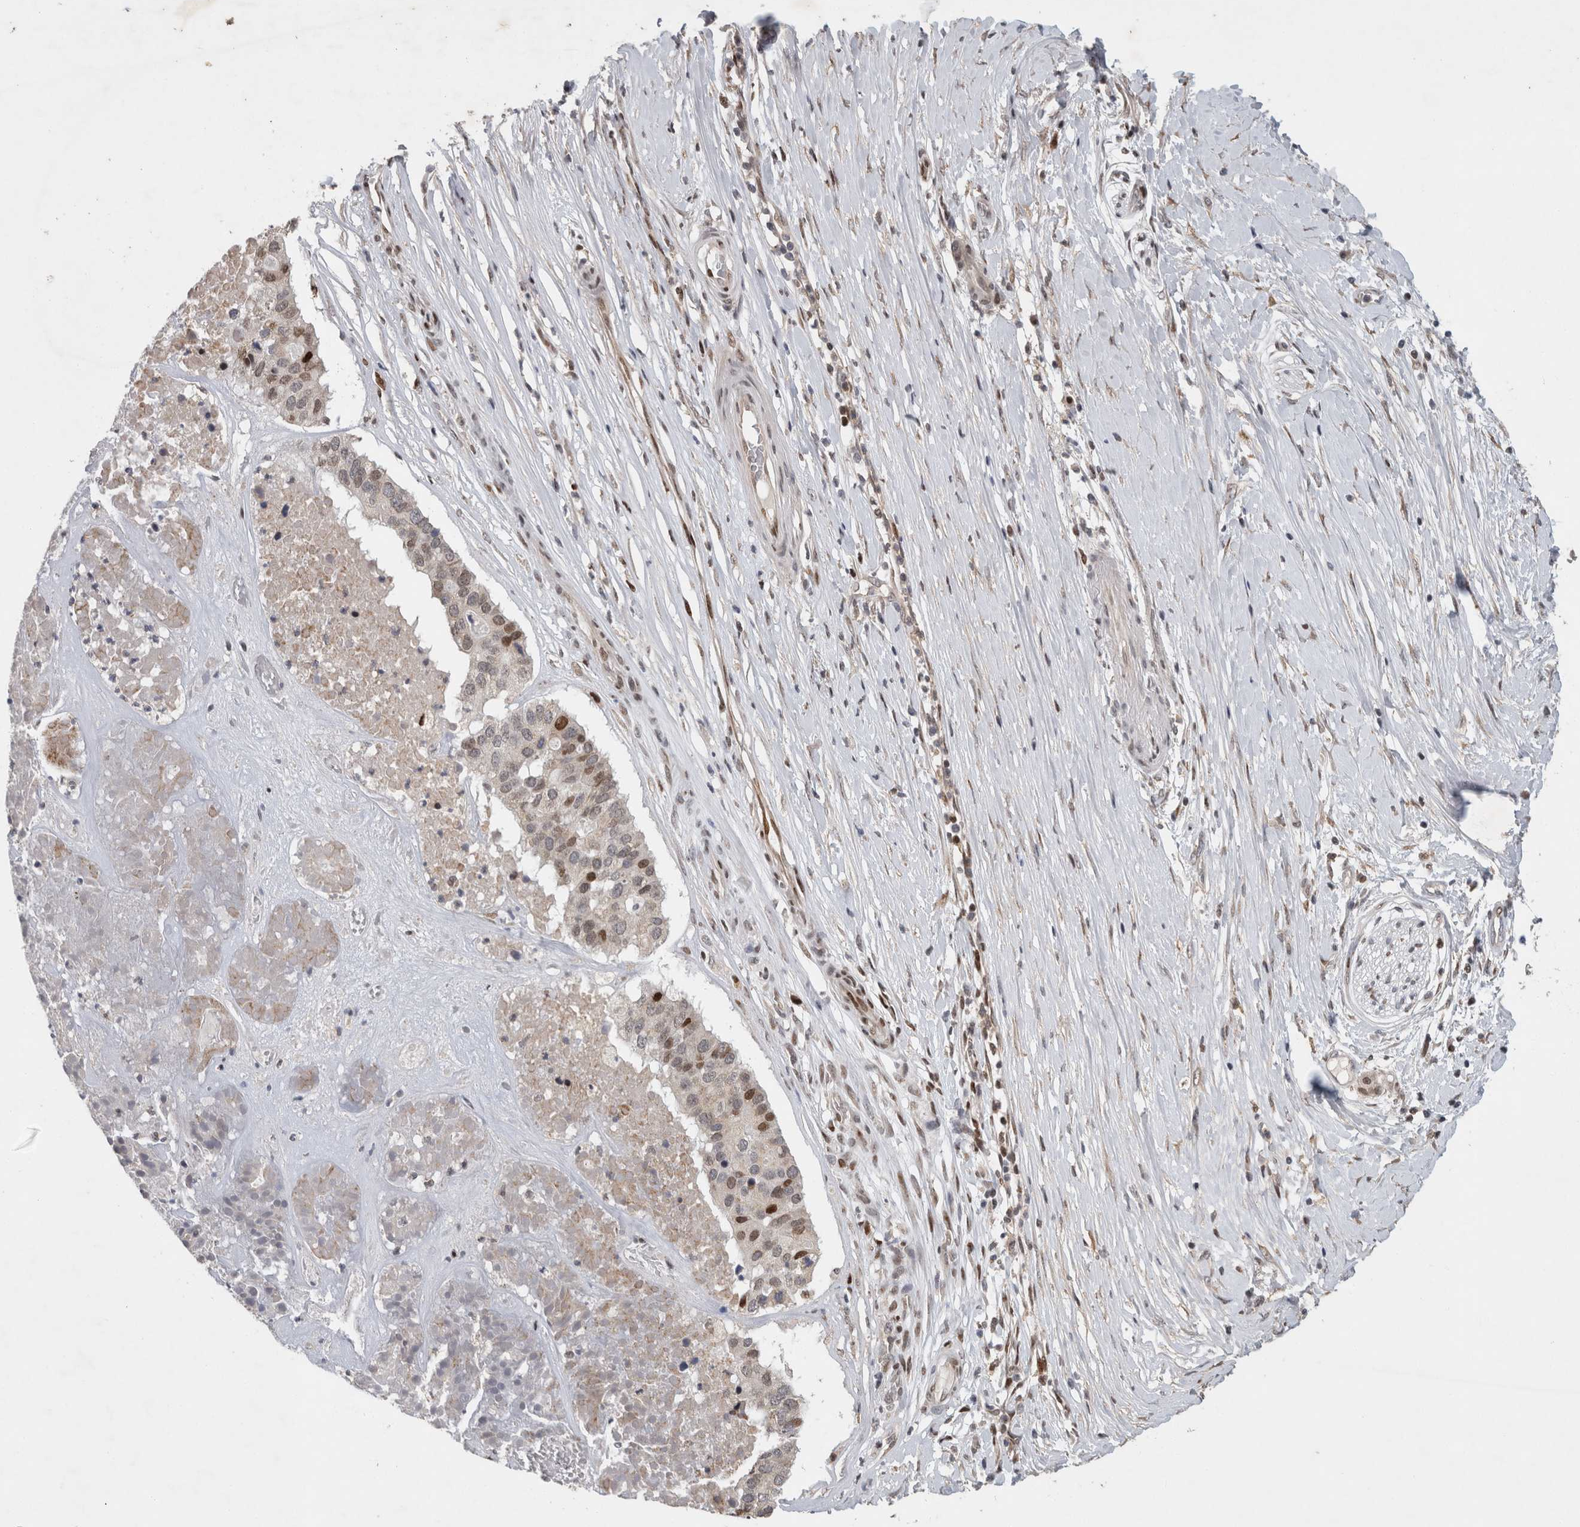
{"staining": {"intensity": "moderate", "quantity": "<25%", "location": "nuclear"}, "tissue": "pancreatic cancer", "cell_type": "Tumor cells", "image_type": "cancer", "snomed": [{"axis": "morphology", "description": "Adenocarcinoma, NOS"}, {"axis": "topography", "description": "Pancreas"}], "caption": "This is a photomicrograph of IHC staining of pancreatic cancer, which shows moderate staining in the nuclear of tumor cells.", "gene": "C8orf58", "patient": {"sex": "male", "age": 50}}